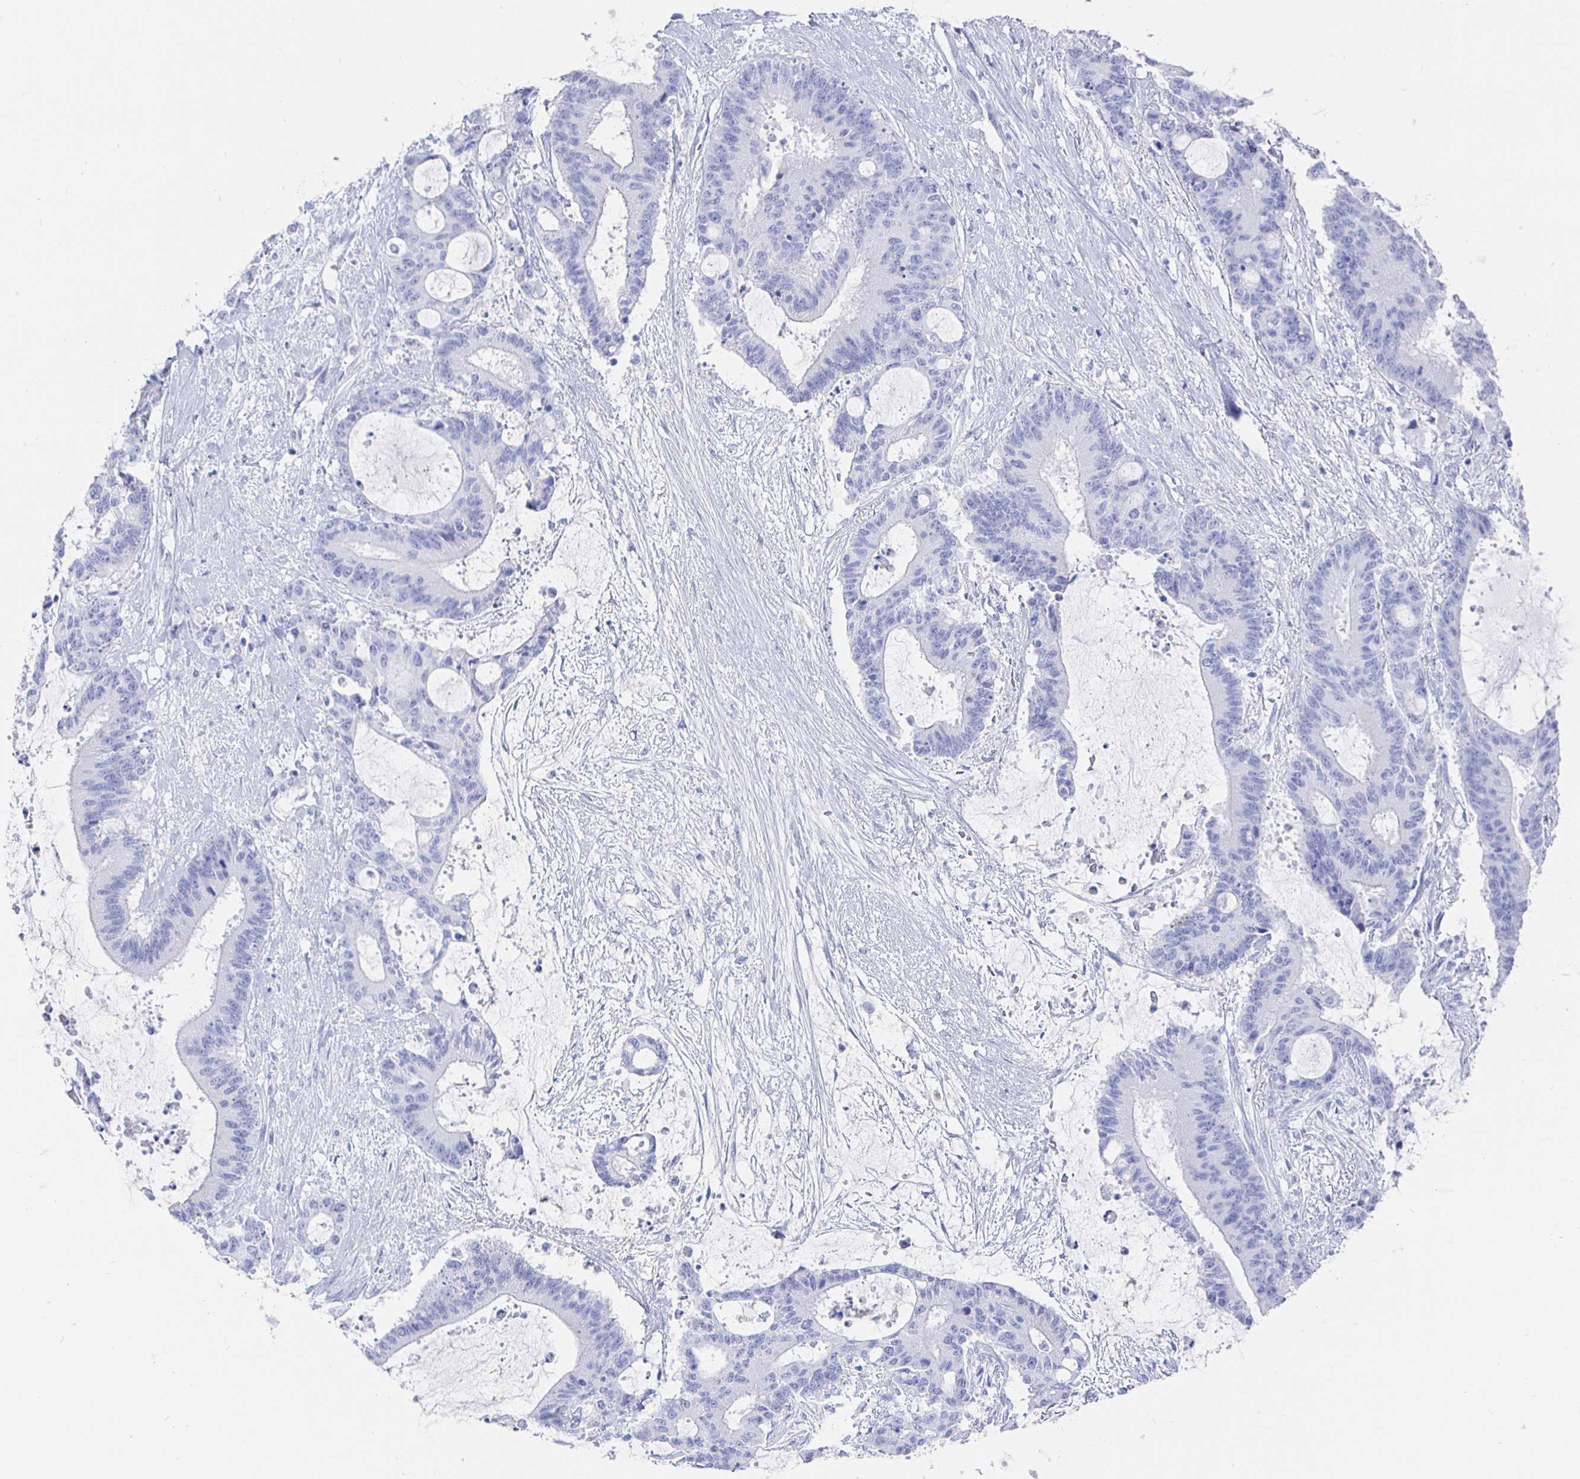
{"staining": {"intensity": "negative", "quantity": "none", "location": "none"}, "tissue": "liver cancer", "cell_type": "Tumor cells", "image_type": "cancer", "snomed": [{"axis": "morphology", "description": "Normal tissue, NOS"}, {"axis": "morphology", "description": "Cholangiocarcinoma"}, {"axis": "topography", "description": "Liver"}, {"axis": "topography", "description": "Peripheral nerve tissue"}], "caption": "IHC histopathology image of human liver cancer stained for a protein (brown), which demonstrates no expression in tumor cells. Brightfield microscopy of immunohistochemistry (IHC) stained with DAB (3,3'-diaminobenzidine) (brown) and hematoxylin (blue), captured at high magnification.", "gene": "CLCA1", "patient": {"sex": "female", "age": 73}}